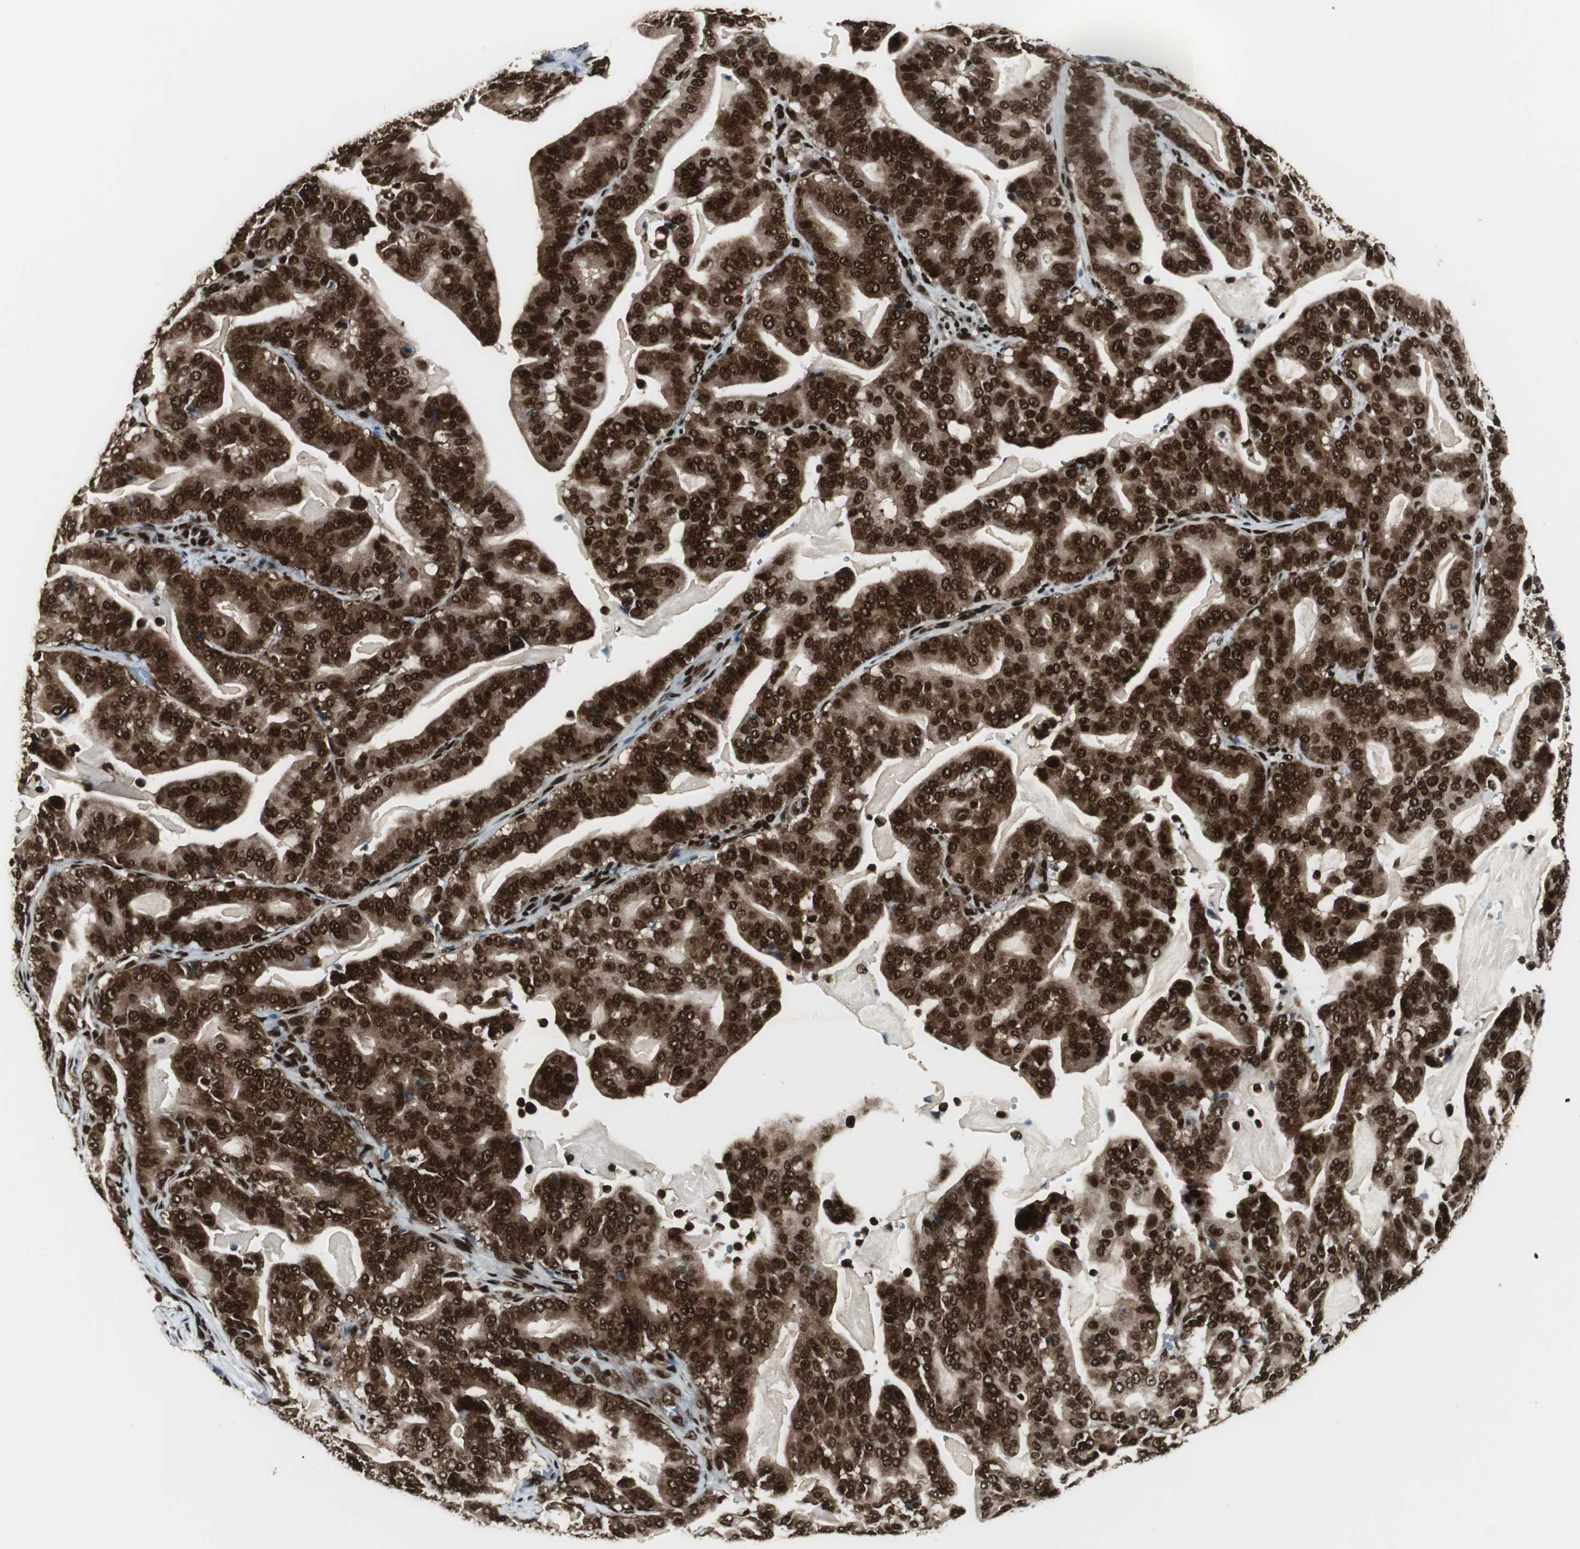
{"staining": {"intensity": "strong", "quantity": ">75%", "location": "cytoplasmic/membranous,nuclear"}, "tissue": "pancreatic cancer", "cell_type": "Tumor cells", "image_type": "cancer", "snomed": [{"axis": "morphology", "description": "Adenocarcinoma, NOS"}, {"axis": "topography", "description": "Pancreas"}], "caption": "About >75% of tumor cells in pancreatic cancer (adenocarcinoma) display strong cytoplasmic/membranous and nuclear protein expression as visualized by brown immunohistochemical staining.", "gene": "EWSR1", "patient": {"sex": "male", "age": 63}}